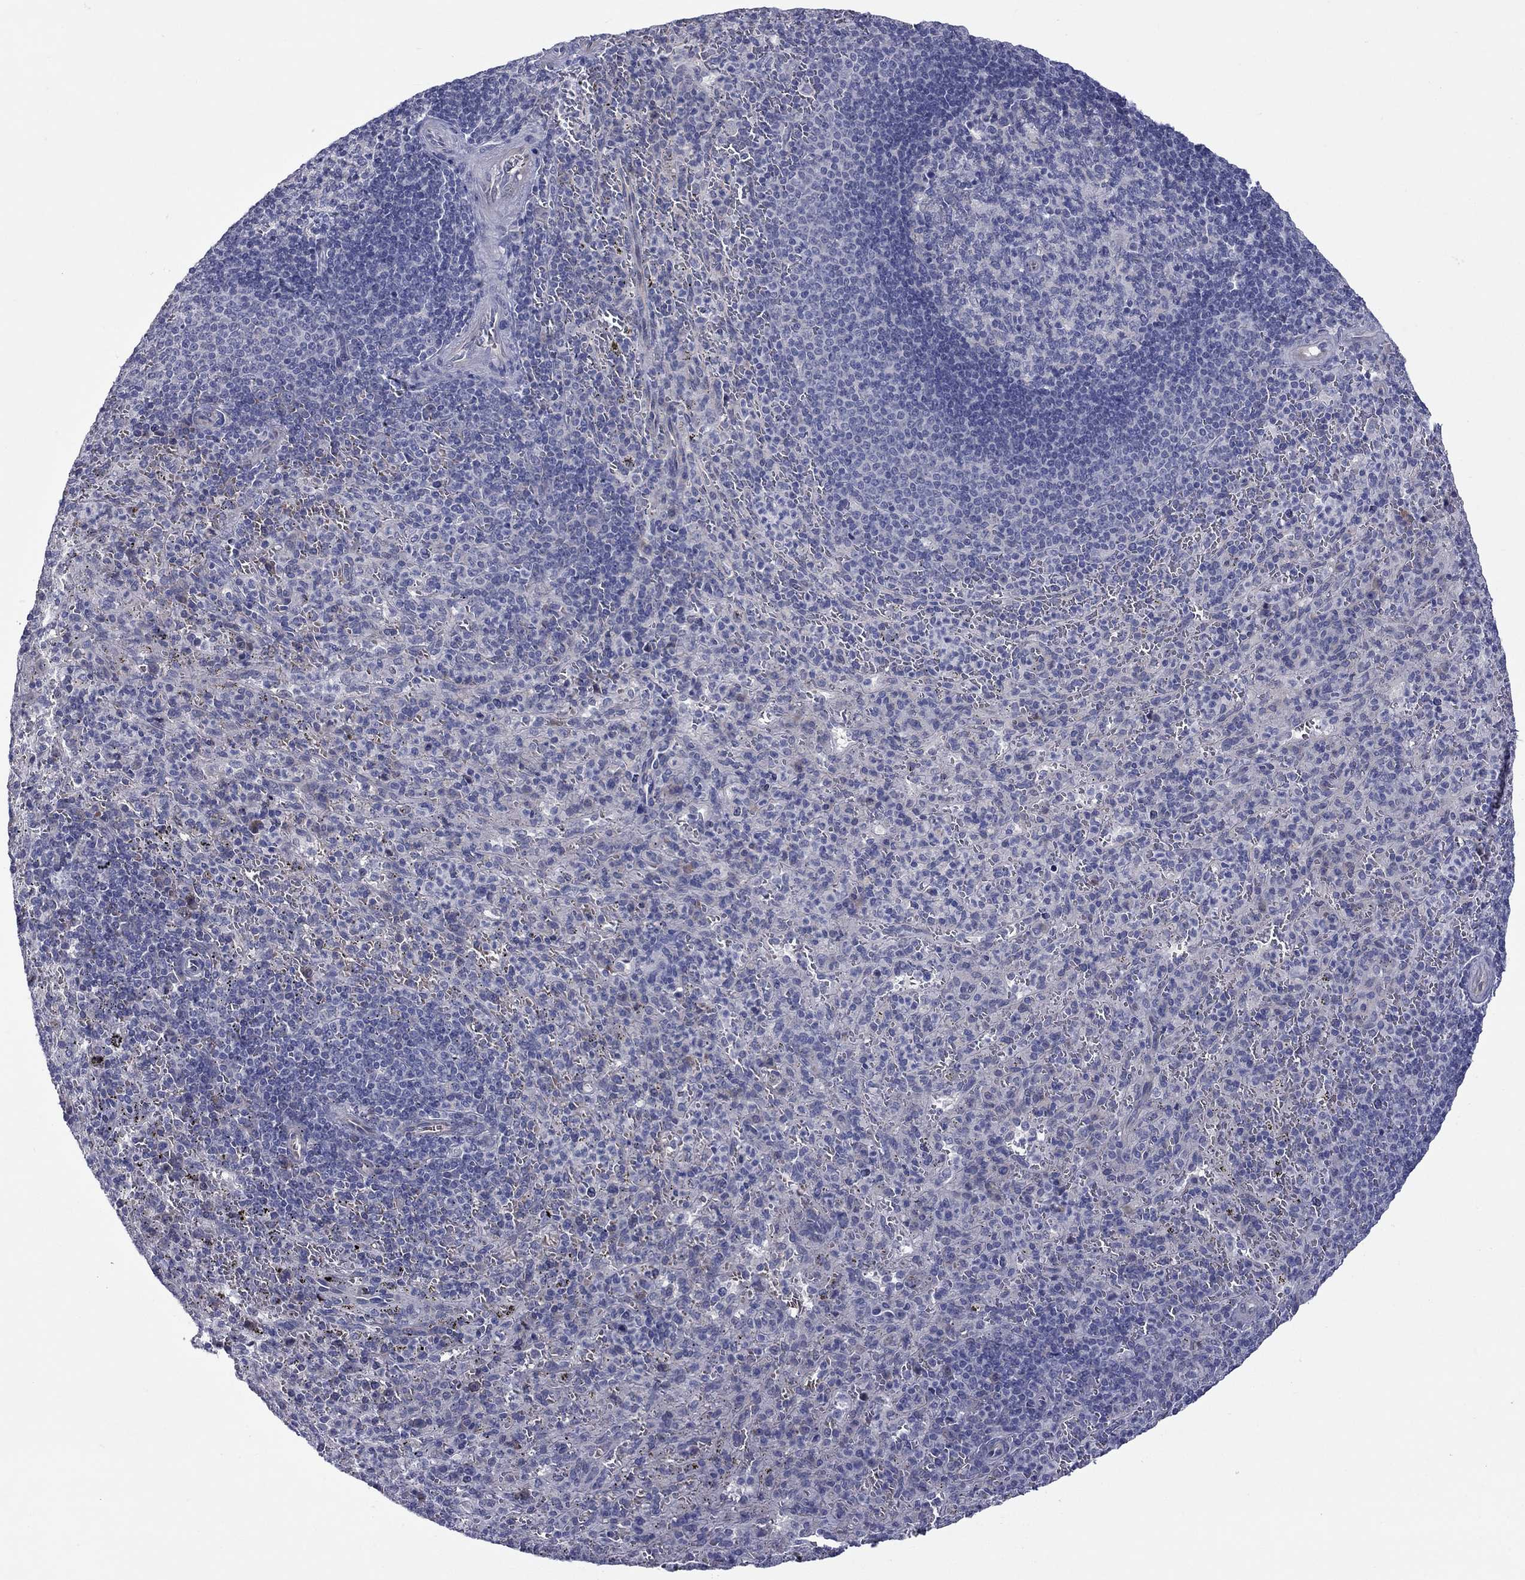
{"staining": {"intensity": "negative", "quantity": "none", "location": "none"}, "tissue": "spleen", "cell_type": "Cells in red pulp", "image_type": "normal", "snomed": [{"axis": "morphology", "description": "Normal tissue, NOS"}, {"axis": "topography", "description": "Spleen"}], "caption": "IHC micrograph of normal spleen stained for a protein (brown), which demonstrates no expression in cells in red pulp. (Stains: DAB (3,3'-diaminobenzidine) immunohistochemistry (IHC) with hematoxylin counter stain, Microscopy: brightfield microscopy at high magnification).", "gene": "UNC119B", "patient": {"sex": "male", "age": 57}}